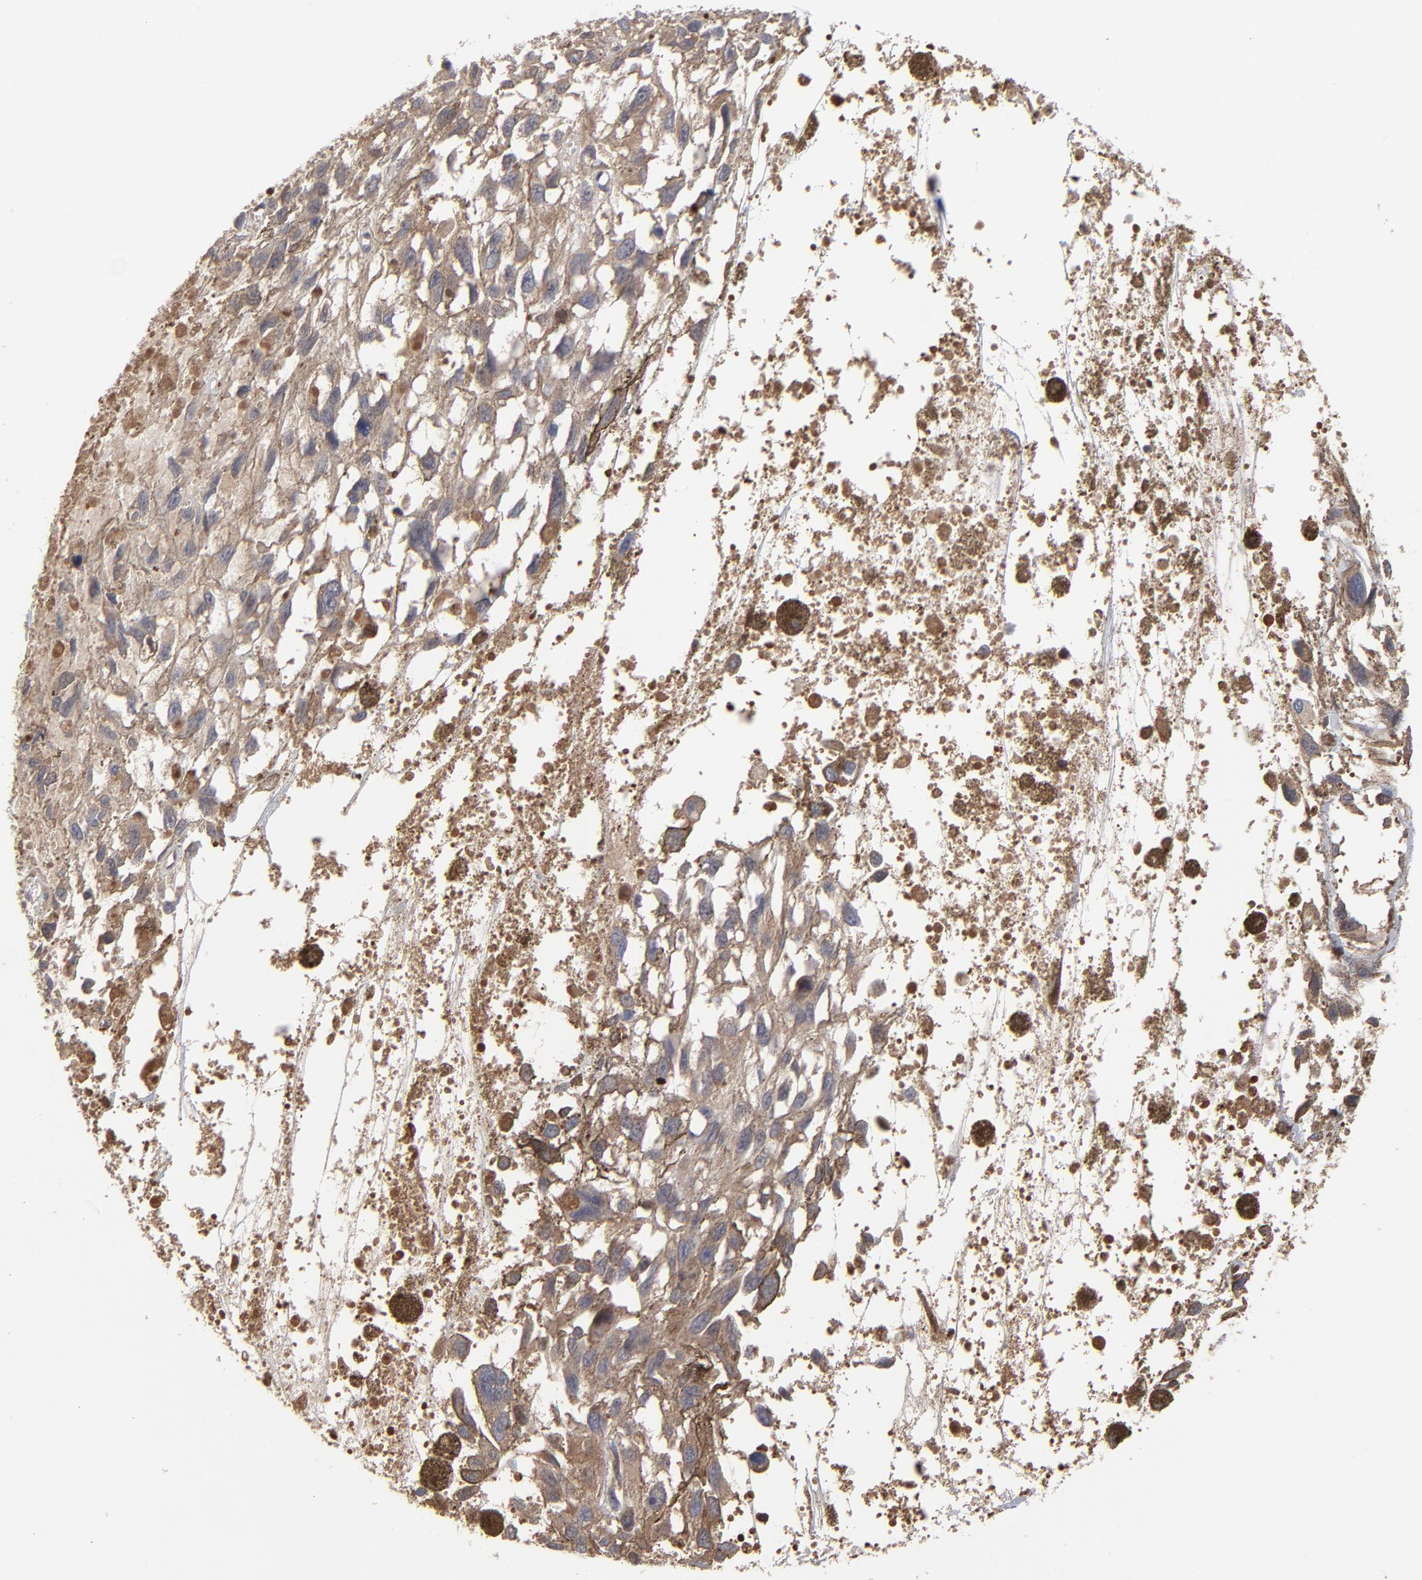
{"staining": {"intensity": "moderate", "quantity": ">75%", "location": "cytoplasmic/membranous"}, "tissue": "melanoma", "cell_type": "Tumor cells", "image_type": "cancer", "snomed": [{"axis": "morphology", "description": "Malignant melanoma, Metastatic site"}, {"axis": "topography", "description": "Lymph node"}], "caption": "Malignant melanoma (metastatic site) tissue displays moderate cytoplasmic/membranous expression in approximately >75% of tumor cells", "gene": "MAP2K1", "patient": {"sex": "male", "age": 59}}